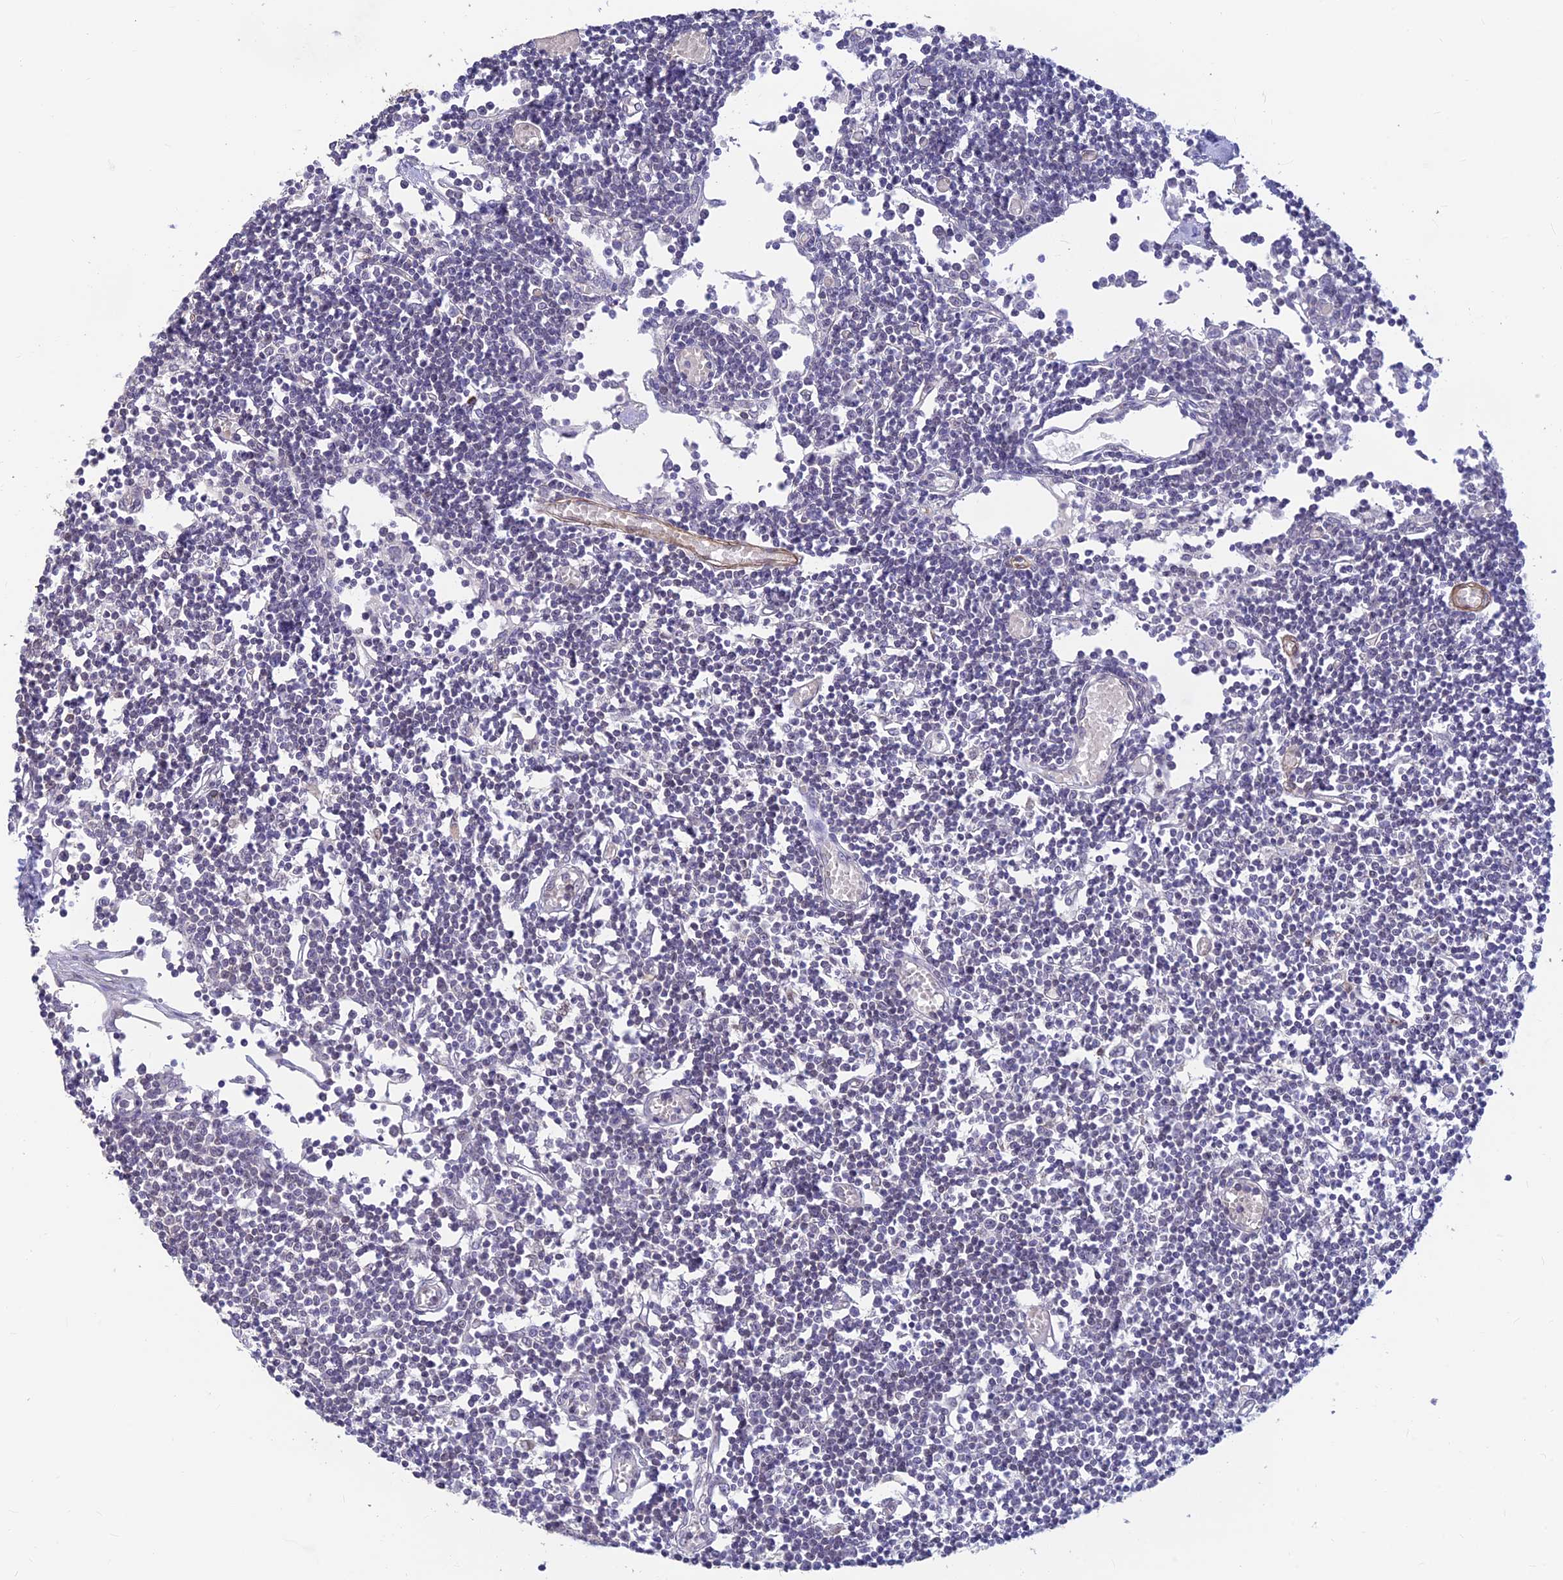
{"staining": {"intensity": "negative", "quantity": "none", "location": "none"}, "tissue": "lymph node", "cell_type": "Germinal center cells", "image_type": "normal", "snomed": [{"axis": "morphology", "description": "Normal tissue, NOS"}, {"axis": "topography", "description": "Lymph node"}], "caption": "The photomicrograph reveals no staining of germinal center cells in benign lymph node.", "gene": "ALDH1L2", "patient": {"sex": "female", "age": 11}}